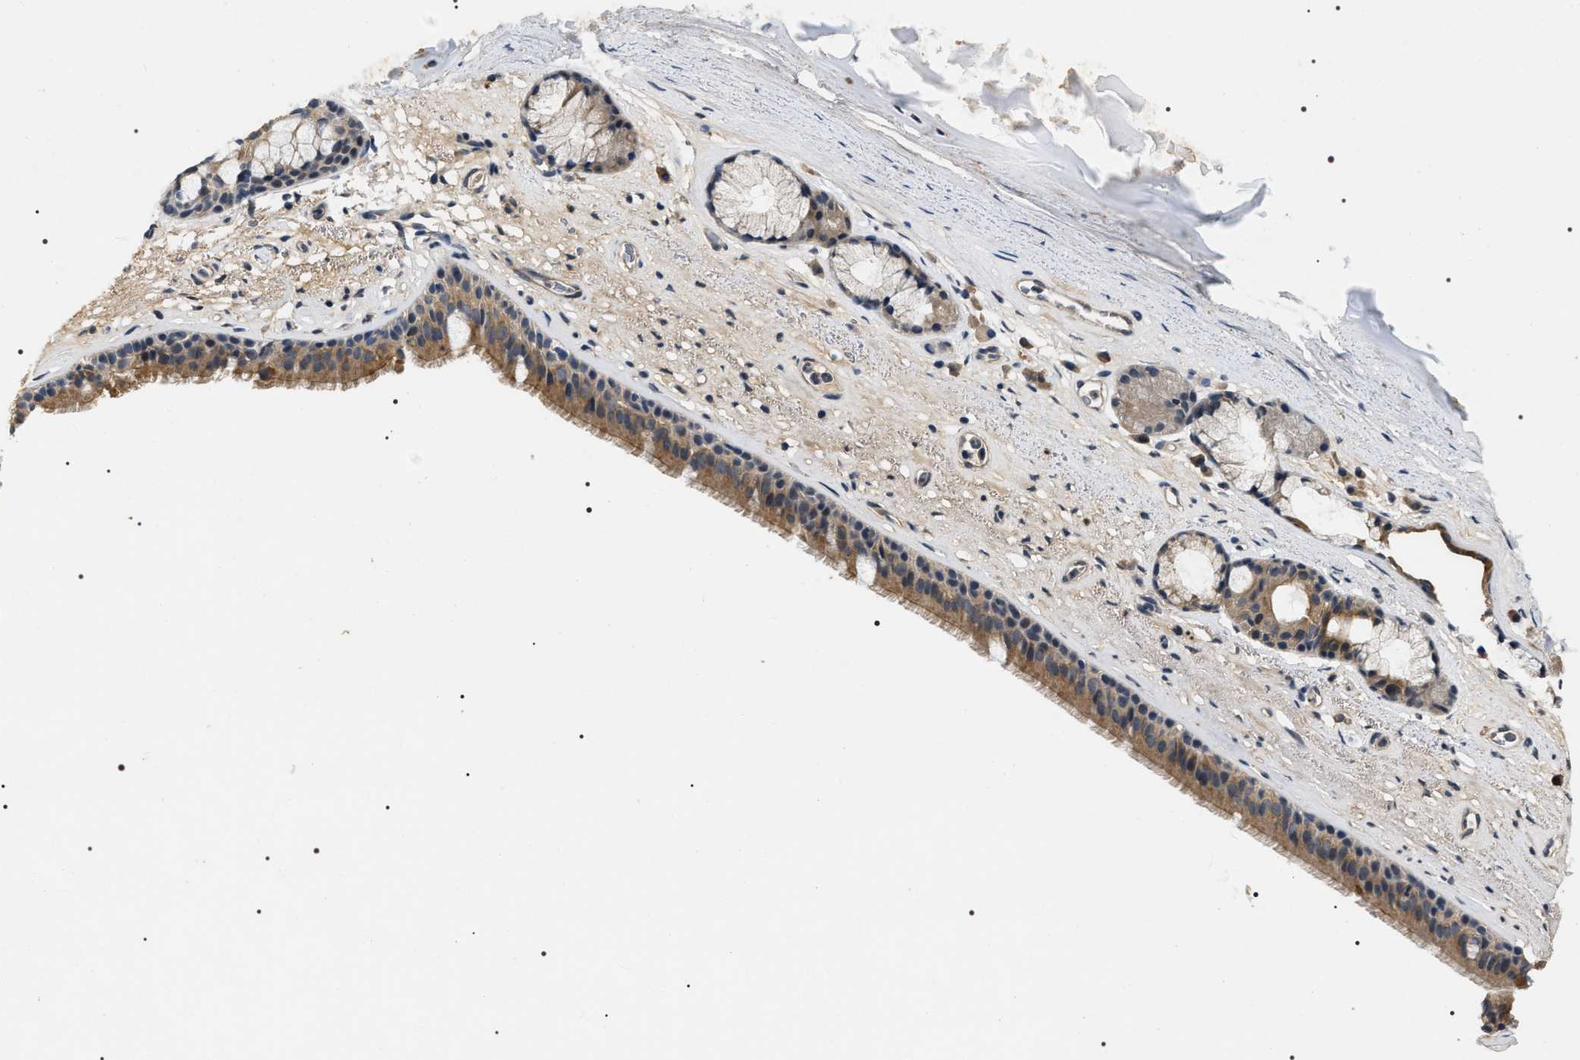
{"staining": {"intensity": "moderate", "quantity": ">75%", "location": "cytoplasmic/membranous"}, "tissue": "bronchus", "cell_type": "Respiratory epithelial cells", "image_type": "normal", "snomed": [{"axis": "morphology", "description": "Normal tissue, NOS"}, {"axis": "topography", "description": "Cartilage tissue"}], "caption": "Immunohistochemical staining of unremarkable bronchus shows >75% levels of moderate cytoplasmic/membranous protein staining in approximately >75% of respiratory epithelial cells.", "gene": "IFT81", "patient": {"sex": "female", "age": 63}}